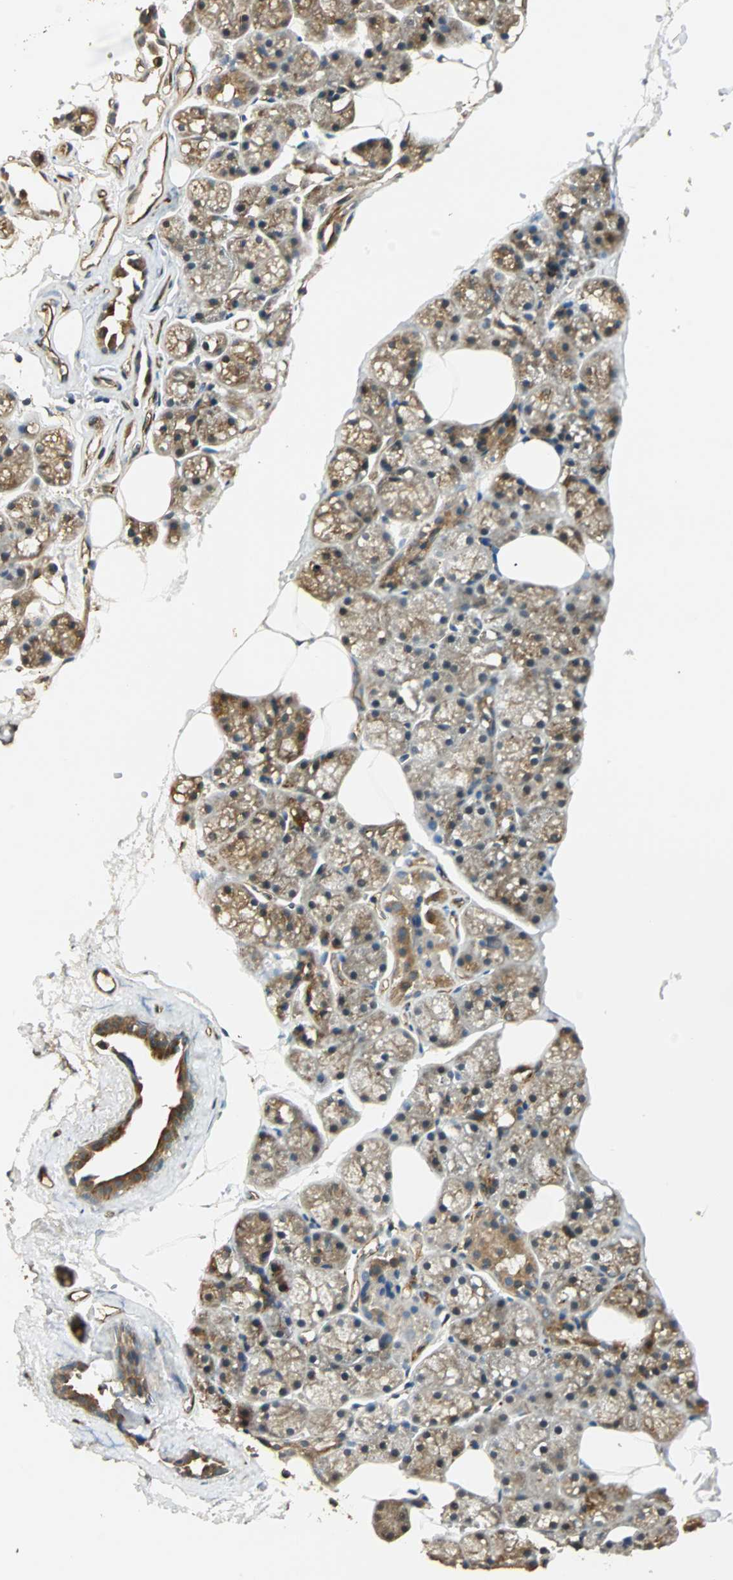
{"staining": {"intensity": "weak", "quantity": ">75%", "location": "cytoplasmic/membranous"}, "tissue": "salivary gland", "cell_type": "Glandular cells", "image_type": "normal", "snomed": [{"axis": "morphology", "description": "Normal tissue, NOS"}, {"axis": "topography", "description": "Salivary gland"}], "caption": "Salivary gland stained with IHC displays weak cytoplasmic/membranous expression in about >75% of glandular cells. (brown staining indicates protein expression, while blue staining denotes nuclei).", "gene": "GALK1", "patient": {"sex": "male", "age": 62}}